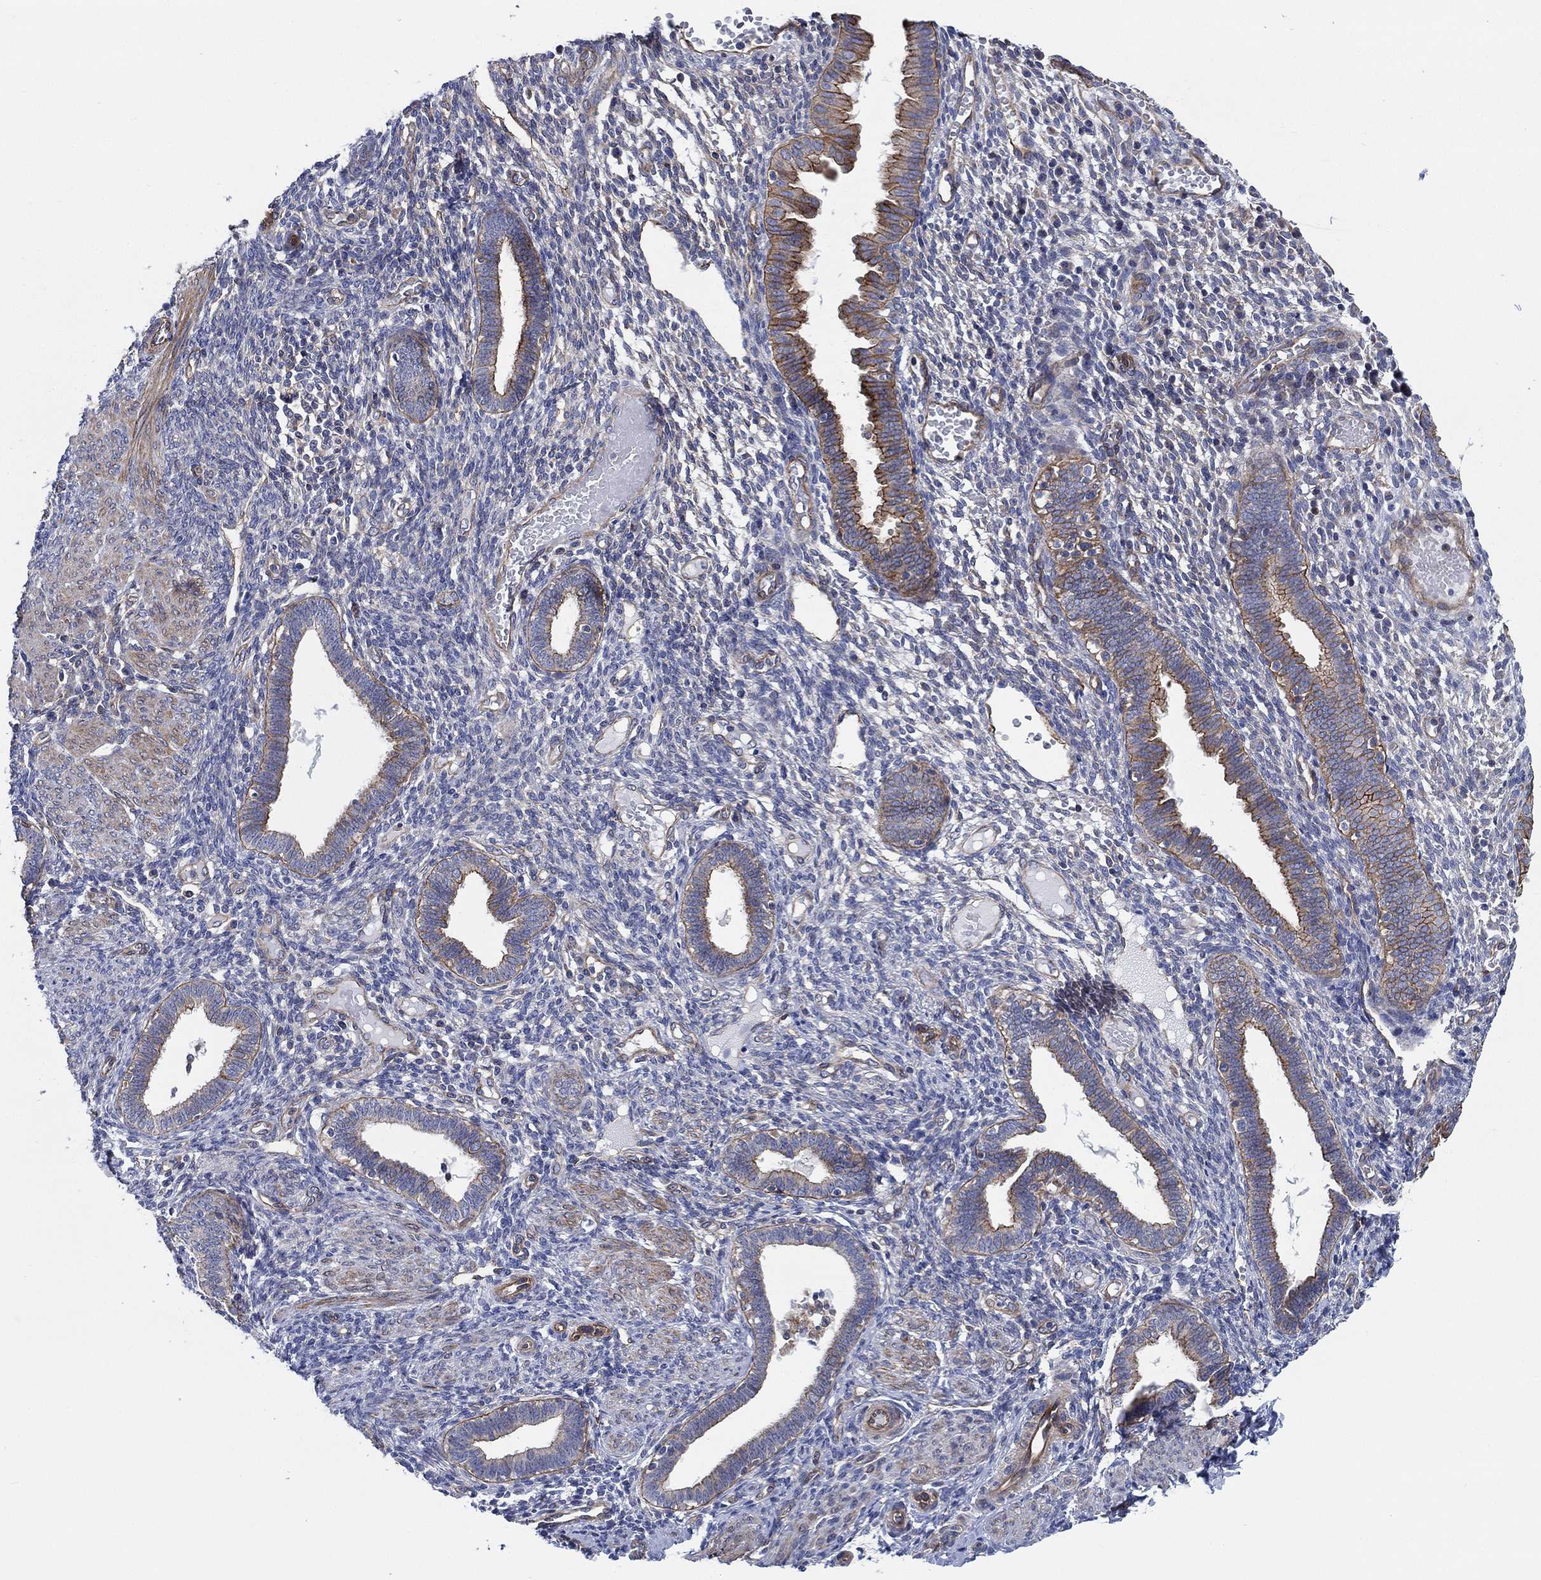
{"staining": {"intensity": "negative", "quantity": "none", "location": "none"}, "tissue": "endometrium", "cell_type": "Cells in endometrial stroma", "image_type": "normal", "snomed": [{"axis": "morphology", "description": "Normal tissue, NOS"}, {"axis": "topography", "description": "Endometrium"}], "caption": "Cells in endometrial stroma show no significant expression in normal endometrium. (DAB immunohistochemistry visualized using brightfield microscopy, high magnification).", "gene": "FMN1", "patient": {"sex": "female", "age": 42}}